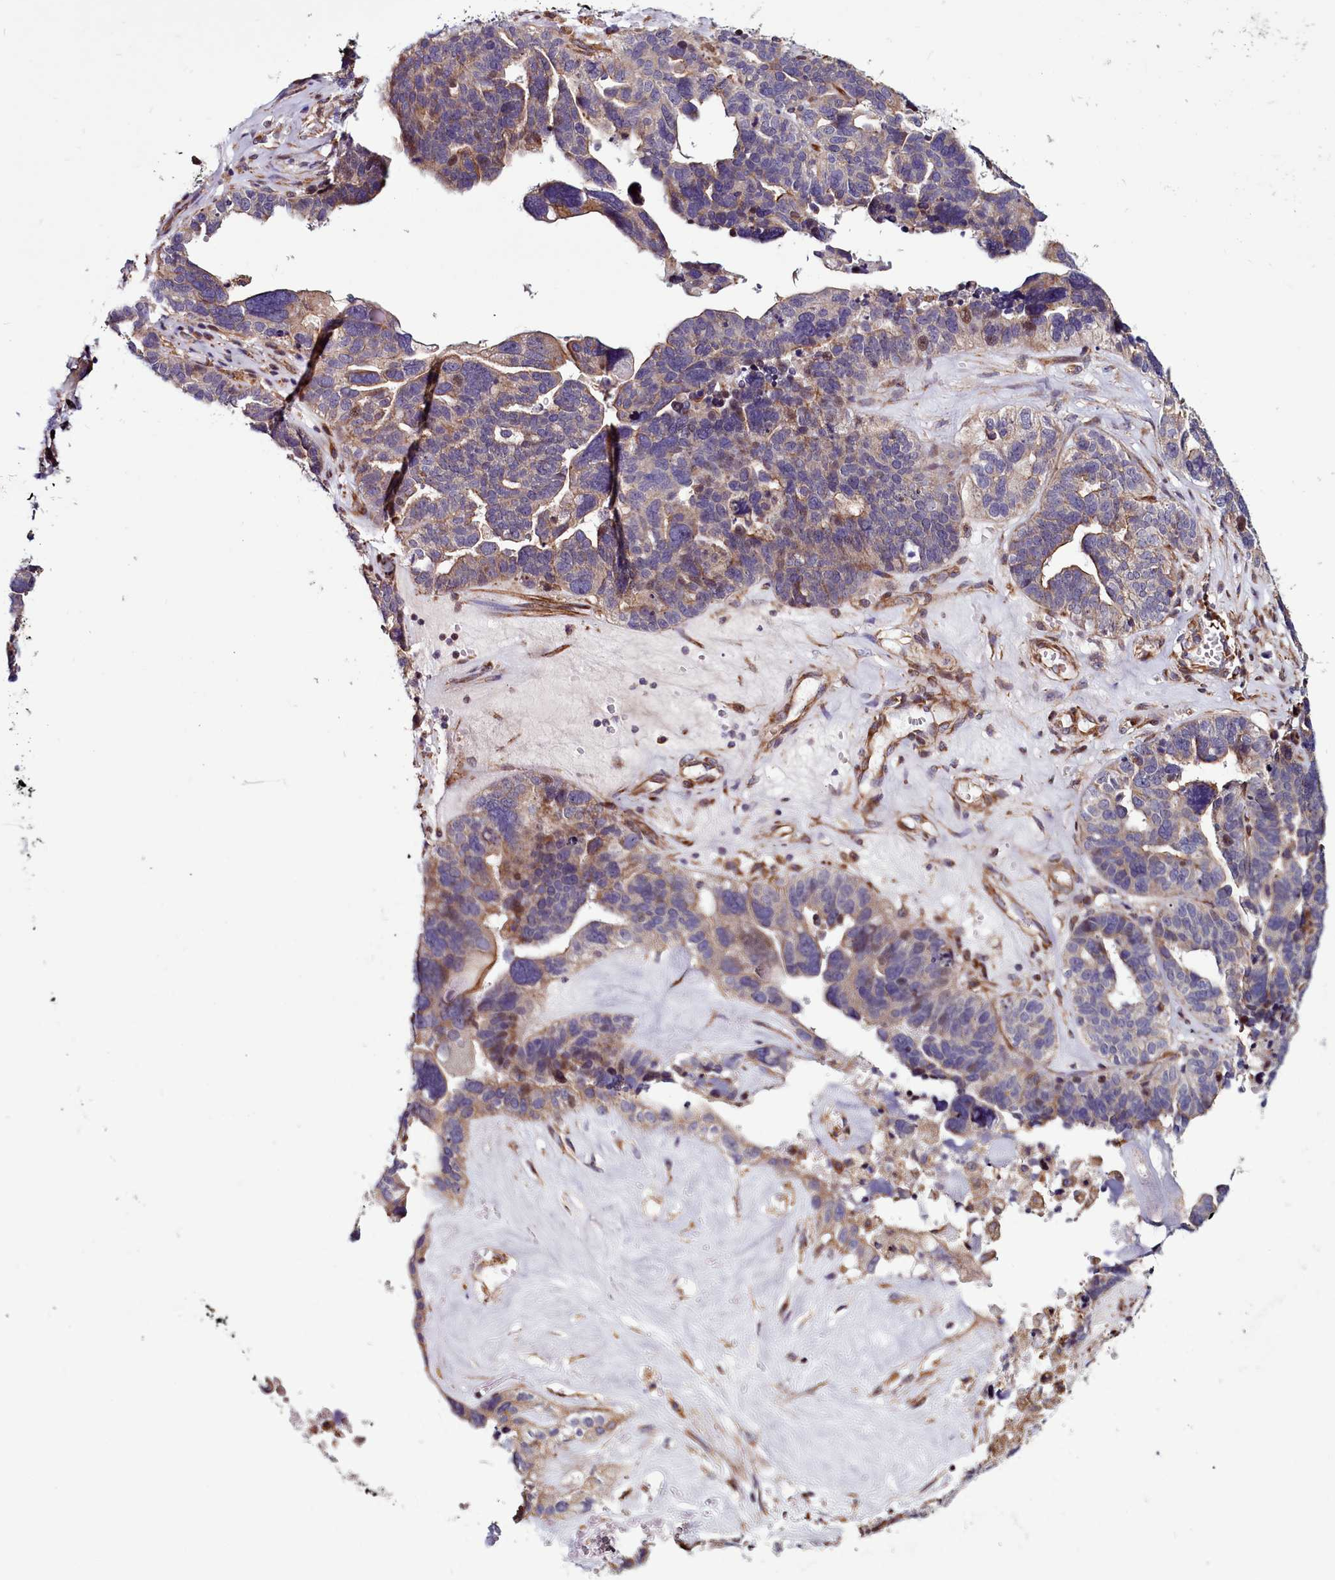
{"staining": {"intensity": "moderate", "quantity": "<25%", "location": "cytoplasmic/membranous"}, "tissue": "ovarian cancer", "cell_type": "Tumor cells", "image_type": "cancer", "snomed": [{"axis": "morphology", "description": "Cystadenocarcinoma, serous, NOS"}, {"axis": "topography", "description": "Ovary"}], "caption": "Approximately <25% of tumor cells in ovarian cancer show moderate cytoplasmic/membranous protein staining as visualized by brown immunohistochemical staining.", "gene": "MCRIP1", "patient": {"sex": "female", "age": 59}}